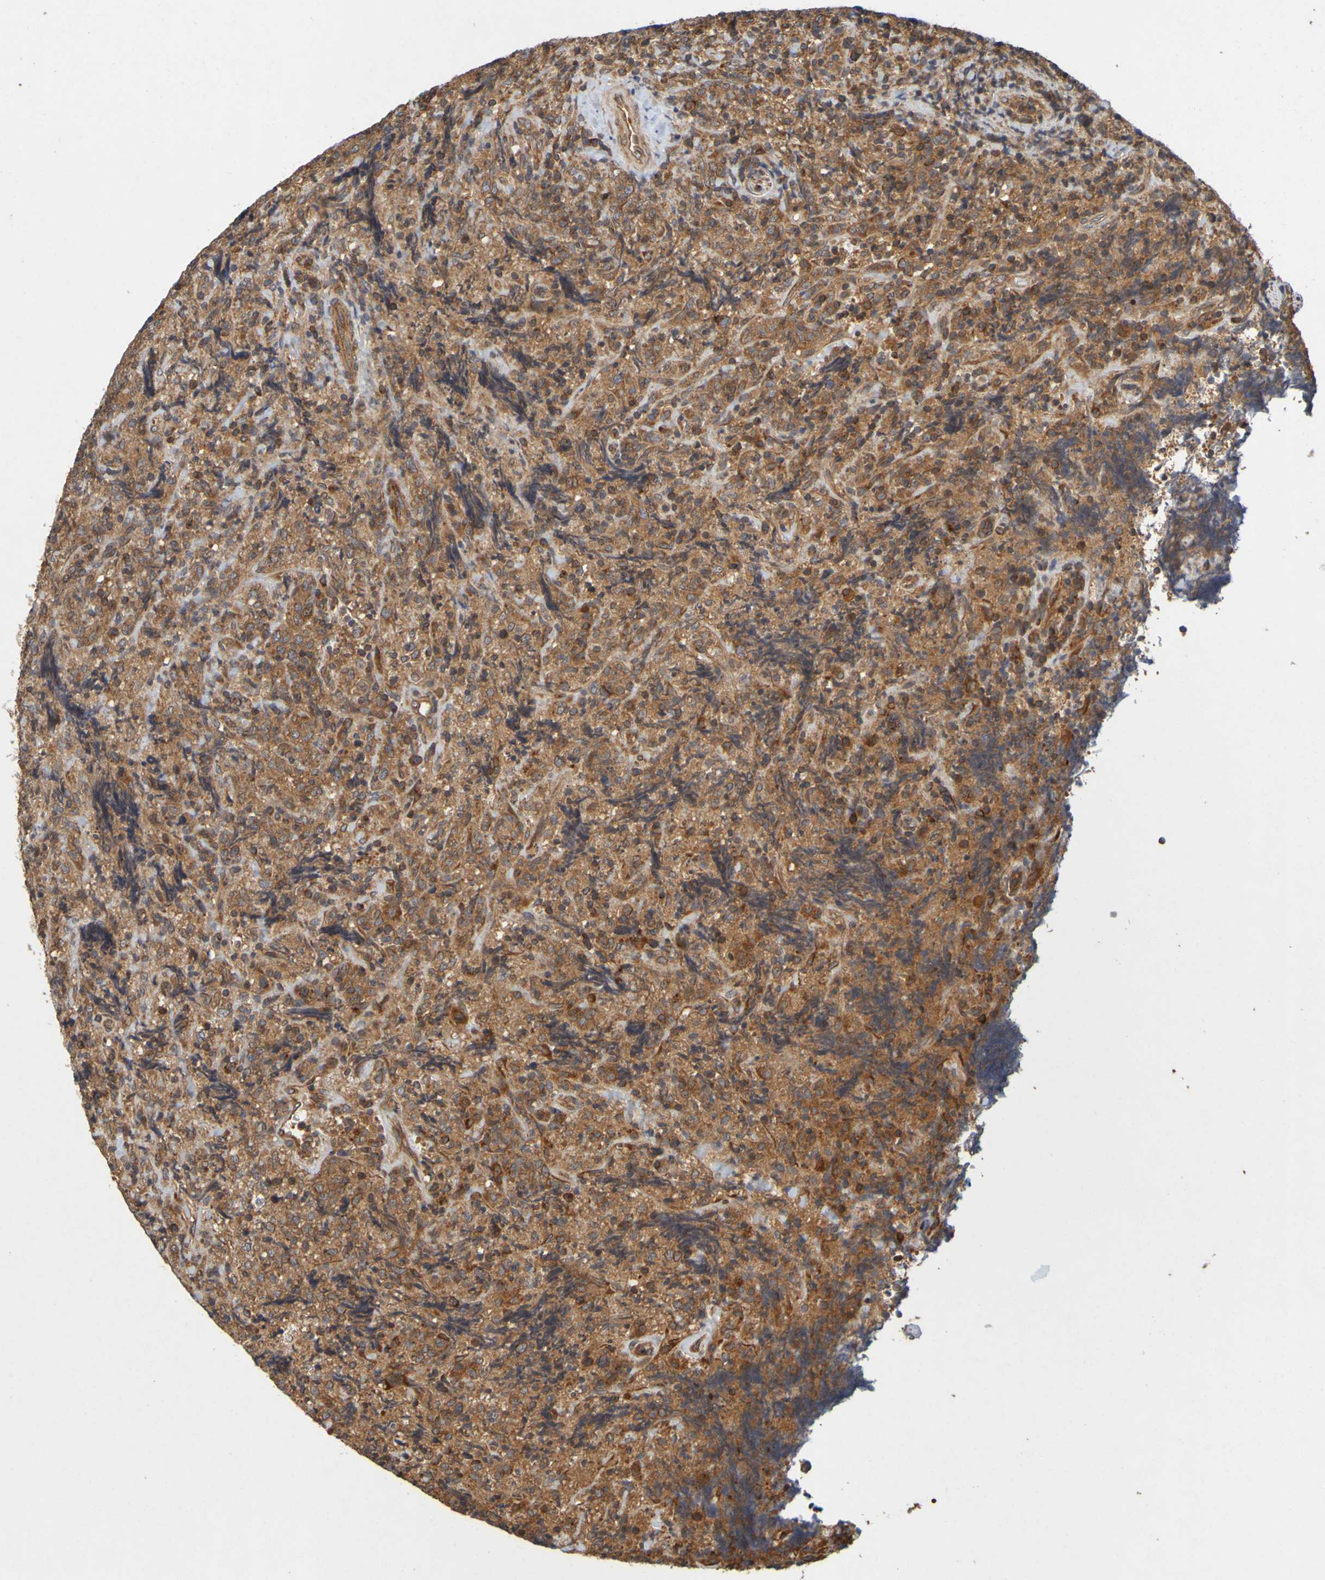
{"staining": {"intensity": "strong", "quantity": "25%-75%", "location": "cytoplasmic/membranous"}, "tissue": "lymphoma", "cell_type": "Tumor cells", "image_type": "cancer", "snomed": [{"axis": "morphology", "description": "Malignant lymphoma, non-Hodgkin's type, High grade"}, {"axis": "topography", "description": "Tonsil"}], "caption": "Brown immunohistochemical staining in human malignant lymphoma, non-Hodgkin's type (high-grade) exhibits strong cytoplasmic/membranous staining in approximately 25%-75% of tumor cells.", "gene": "OCRL", "patient": {"sex": "female", "age": 36}}